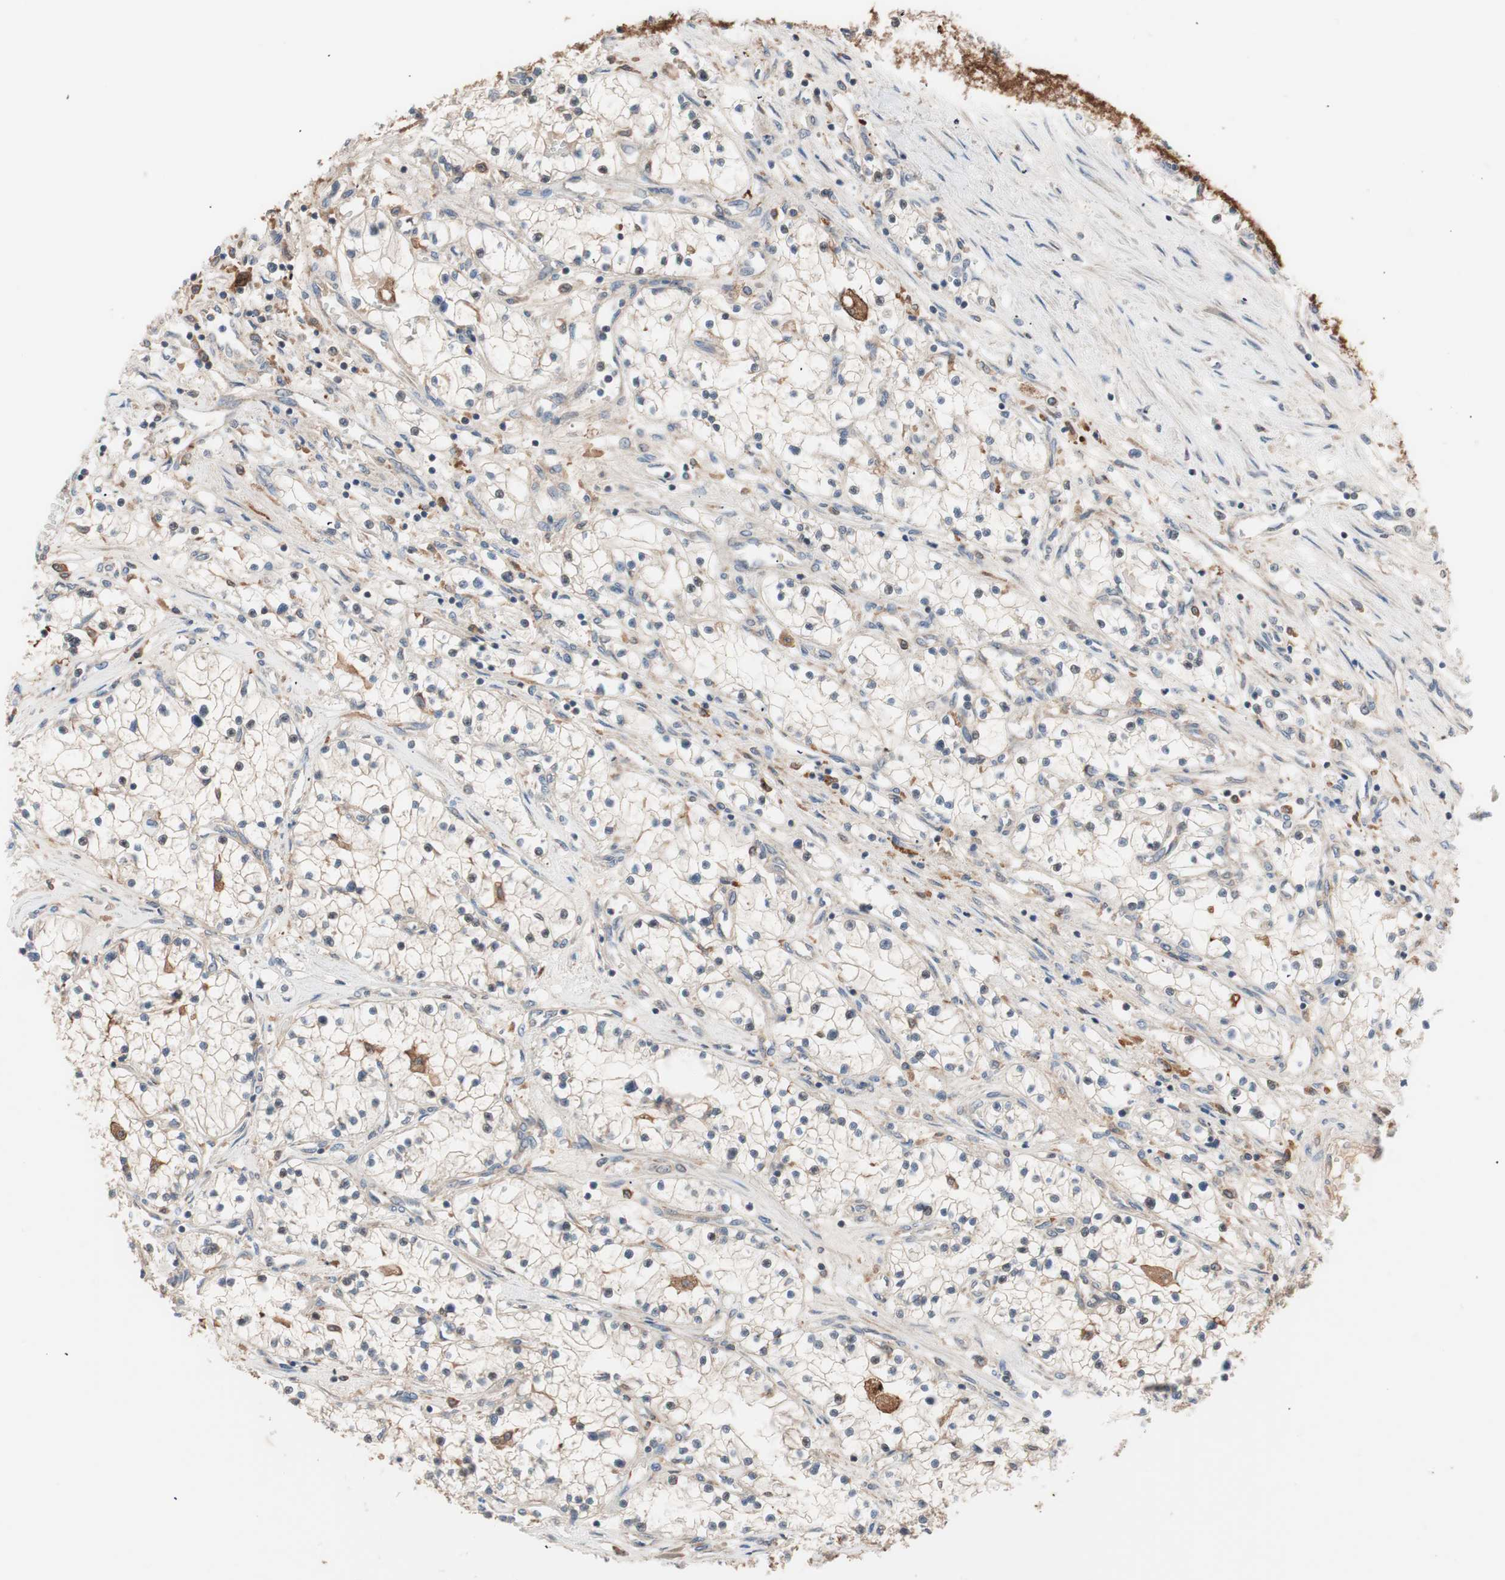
{"staining": {"intensity": "weak", "quantity": "25%-75%", "location": "cytoplasmic/membranous"}, "tissue": "renal cancer", "cell_type": "Tumor cells", "image_type": "cancer", "snomed": [{"axis": "morphology", "description": "Adenocarcinoma, NOS"}, {"axis": "topography", "description": "Kidney"}], "caption": "Immunohistochemistry (IHC) staining of adenocarcinoma (renal), which demonstrates low levels of weak cytoplasmic/membranous positivity in about 25%-75% of tumor cells indicating weak cytoplasmic/membranous protein staining. The staining was performed using DAB (brown) for protein detection and nuclei were counterstained in hematoxylin (blue).", "gene": "HMBS", "patient": {"sex": "male", "age": 68}}